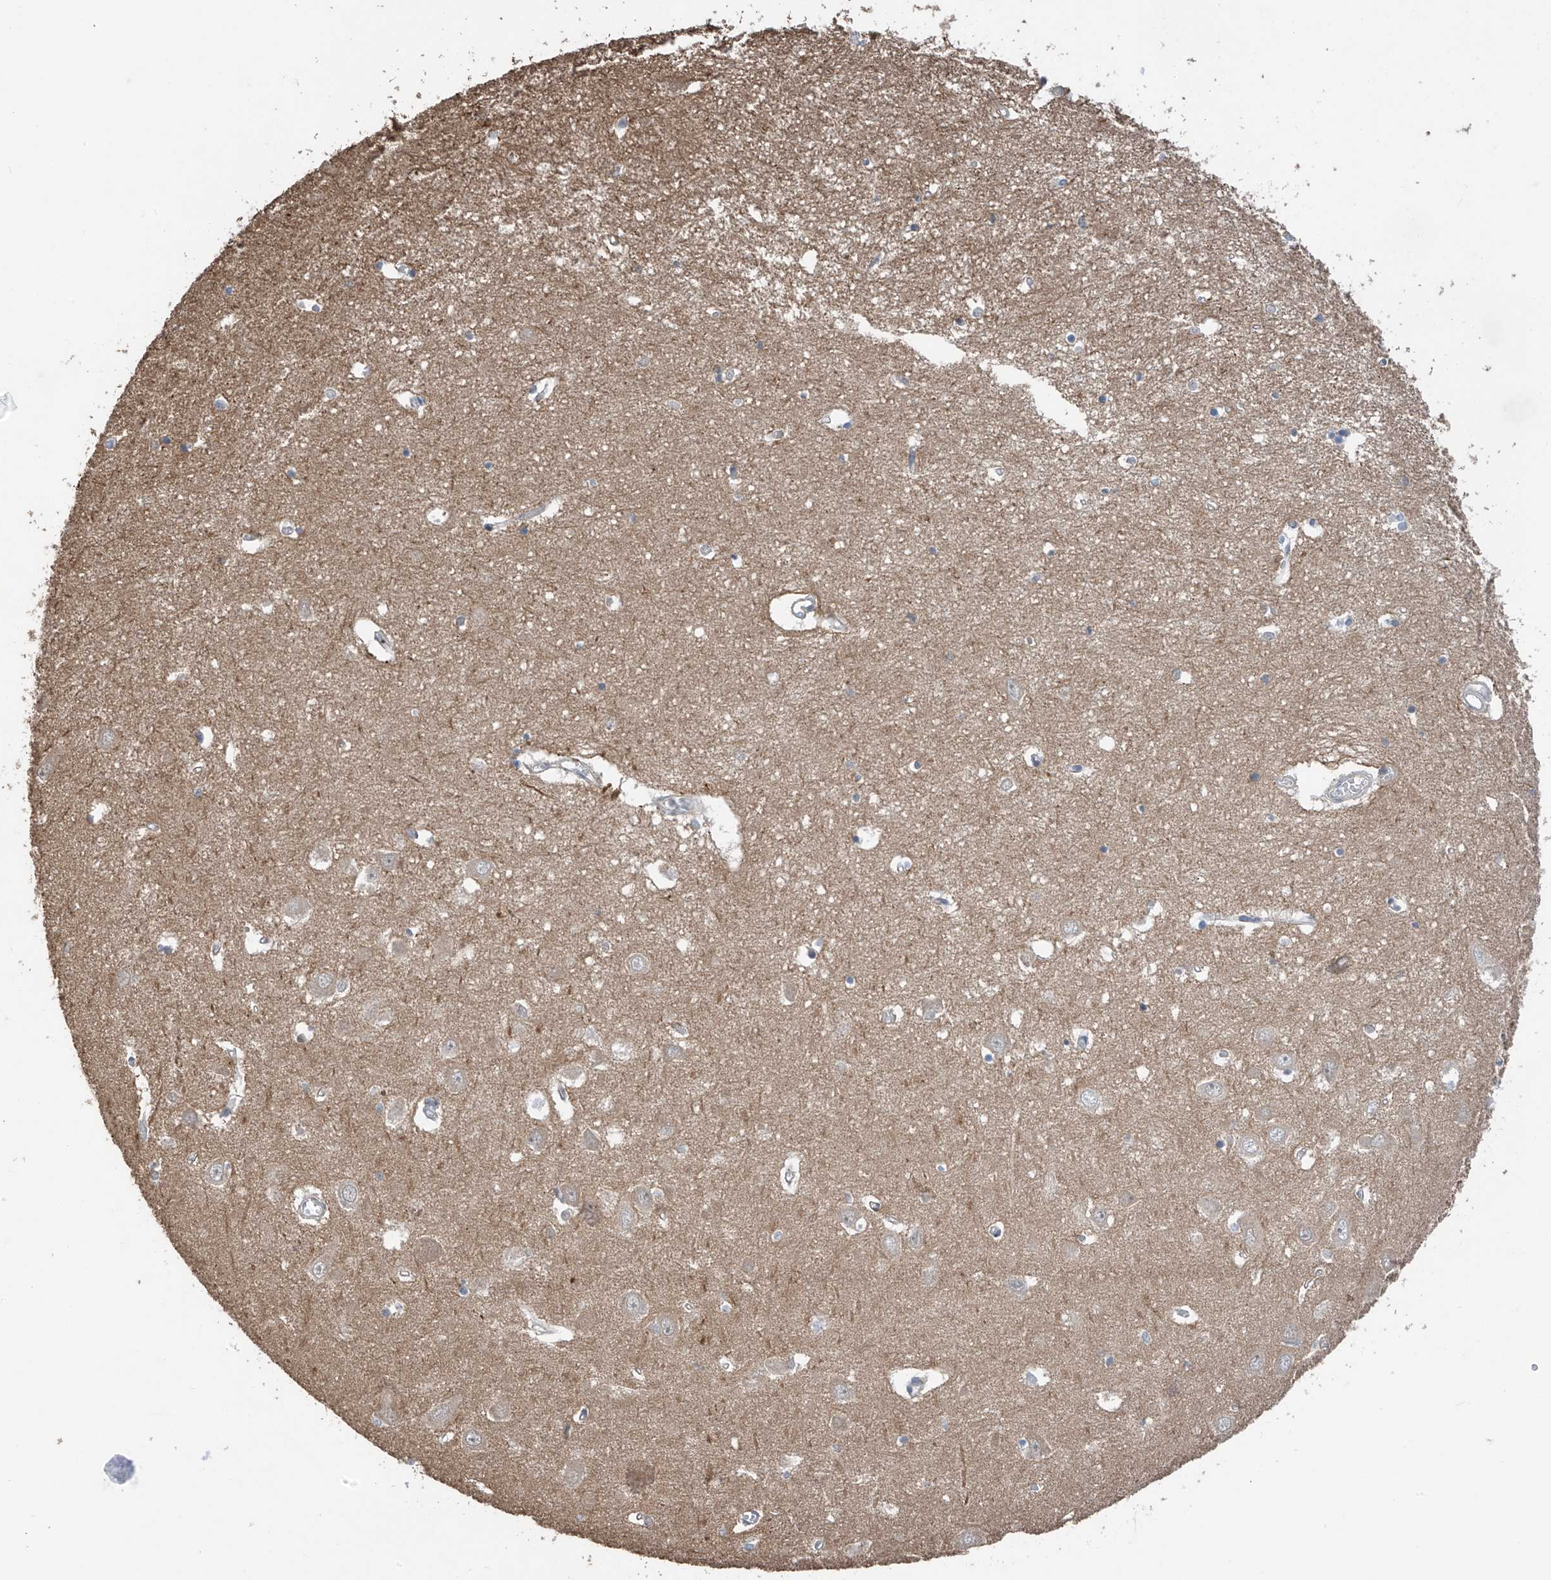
{"staining": {"intensity": "weak", "quantity": "<25%", "location": "cytoplasmic/membranous"}, "tissue": "hippocampus", "cell_type": "Glial cells", "image_type": "normal", "snomed": [{"axis": "morphology", "description": "Normal tissue, NOS"}, {"axis": "topography", "description": "Hippocampus"}], "caption": "This micrograph is of normal hippocampus stained with immunohistochemistry (IHC) to label a protein in brown with the nuclei are counter-stained blue. There is no expression in glial cells. The staining was performed using DAB (3,3'-diaminobenzidine) to visualize the protein expression in brown, while the nuclei were stained in blue with hematoxylin (Magnification: 20x).", "gene": "RPAIN", "patient": {"sex": "male", "age": 70}}